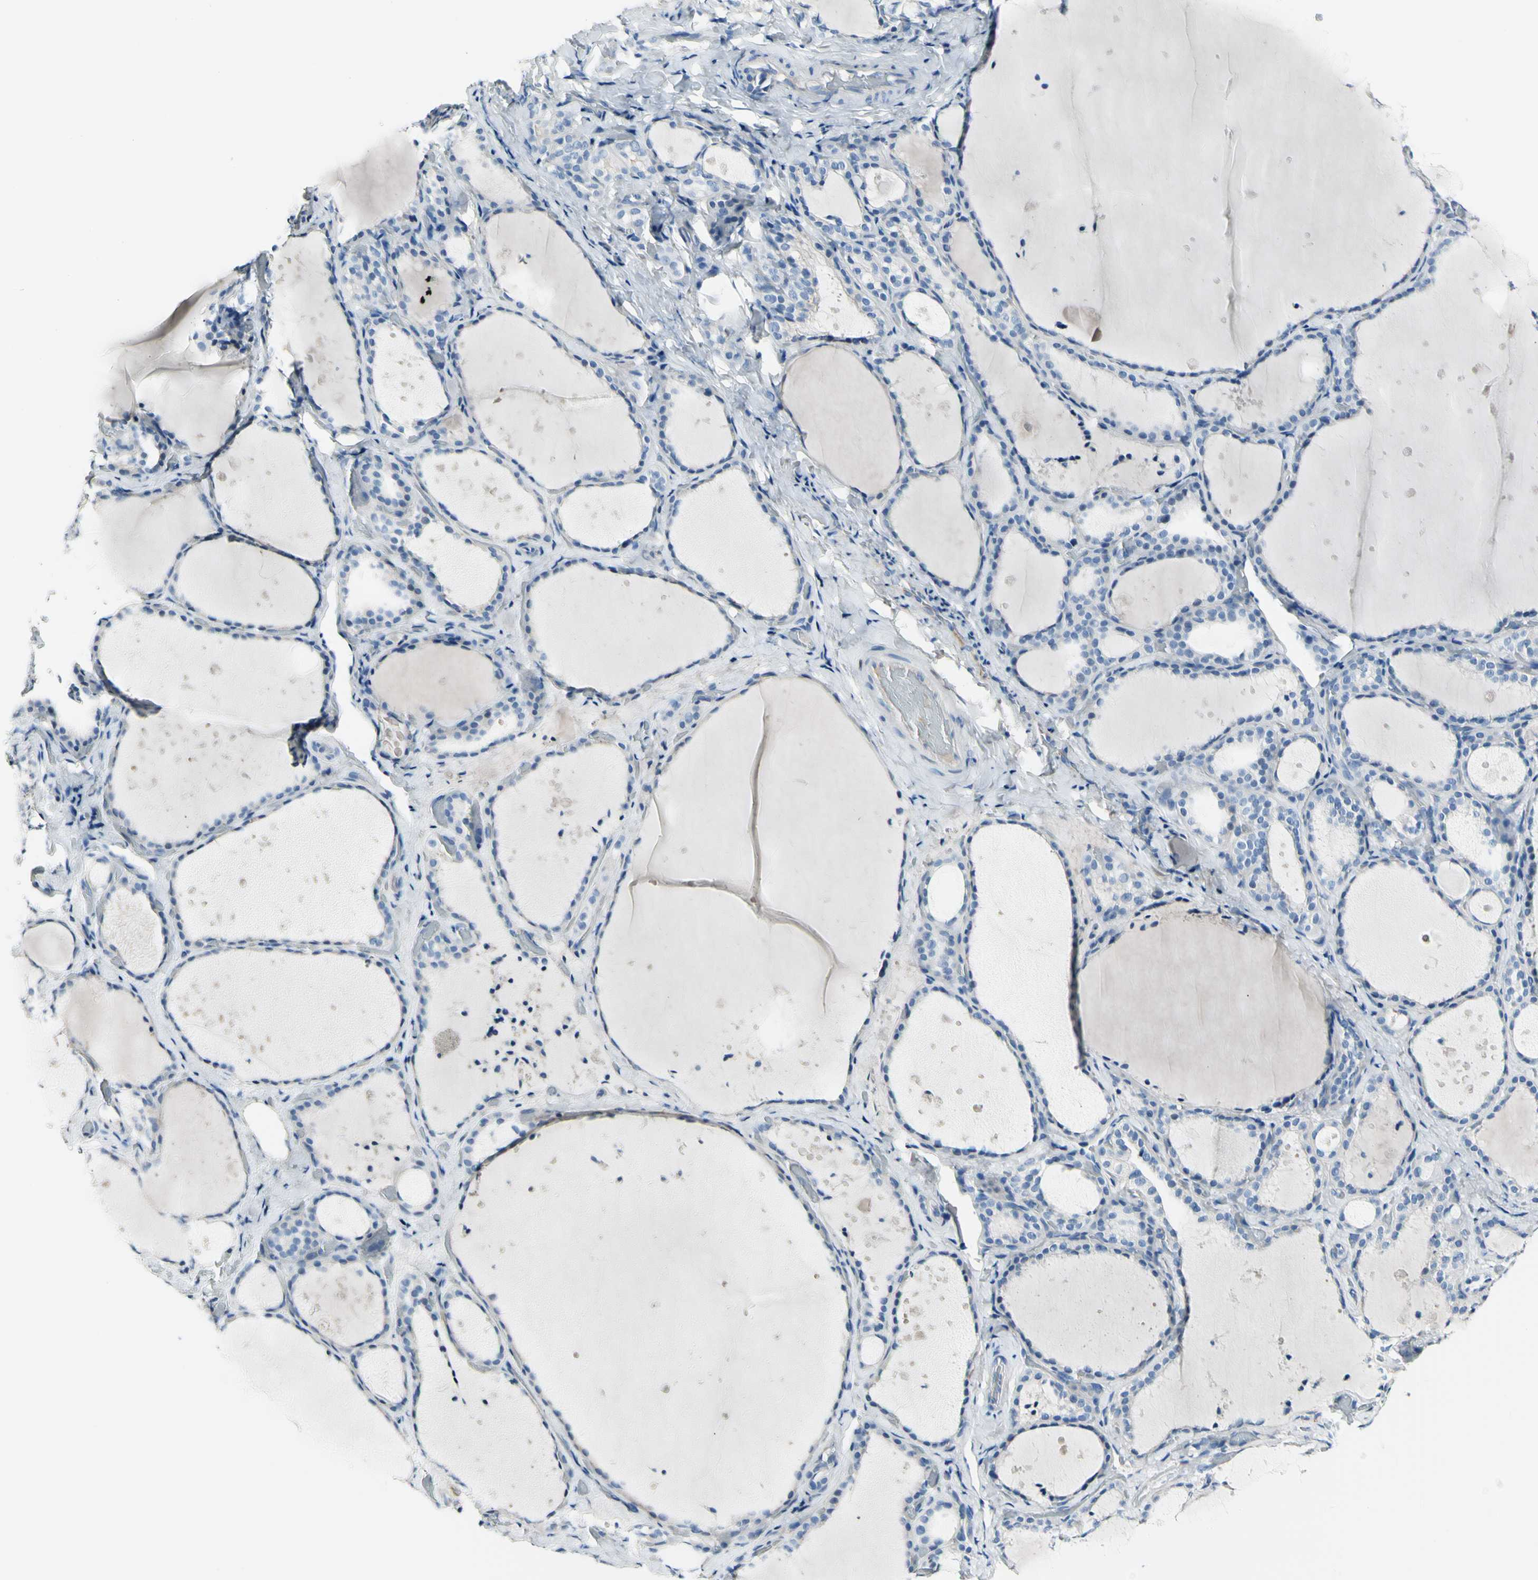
{"staining": {"intensity": "negative", "quantity": "none", "location": "none"}, "tissue": "thyroid gland", "cell_type": "Glandular cells", "image_type": "normal", "snomed": [{"axis": "morphology", "description": "Normal tissue, NOS"}, {"axis": "topography", "description": "Thyroid gland"}], "caption": "Immunohistochemical staining of unremarkable thyroid gland reveals no significant staining in glandular cells.", "gene": "COL6A3", "patient": {"sex": "female", "age": 44}}